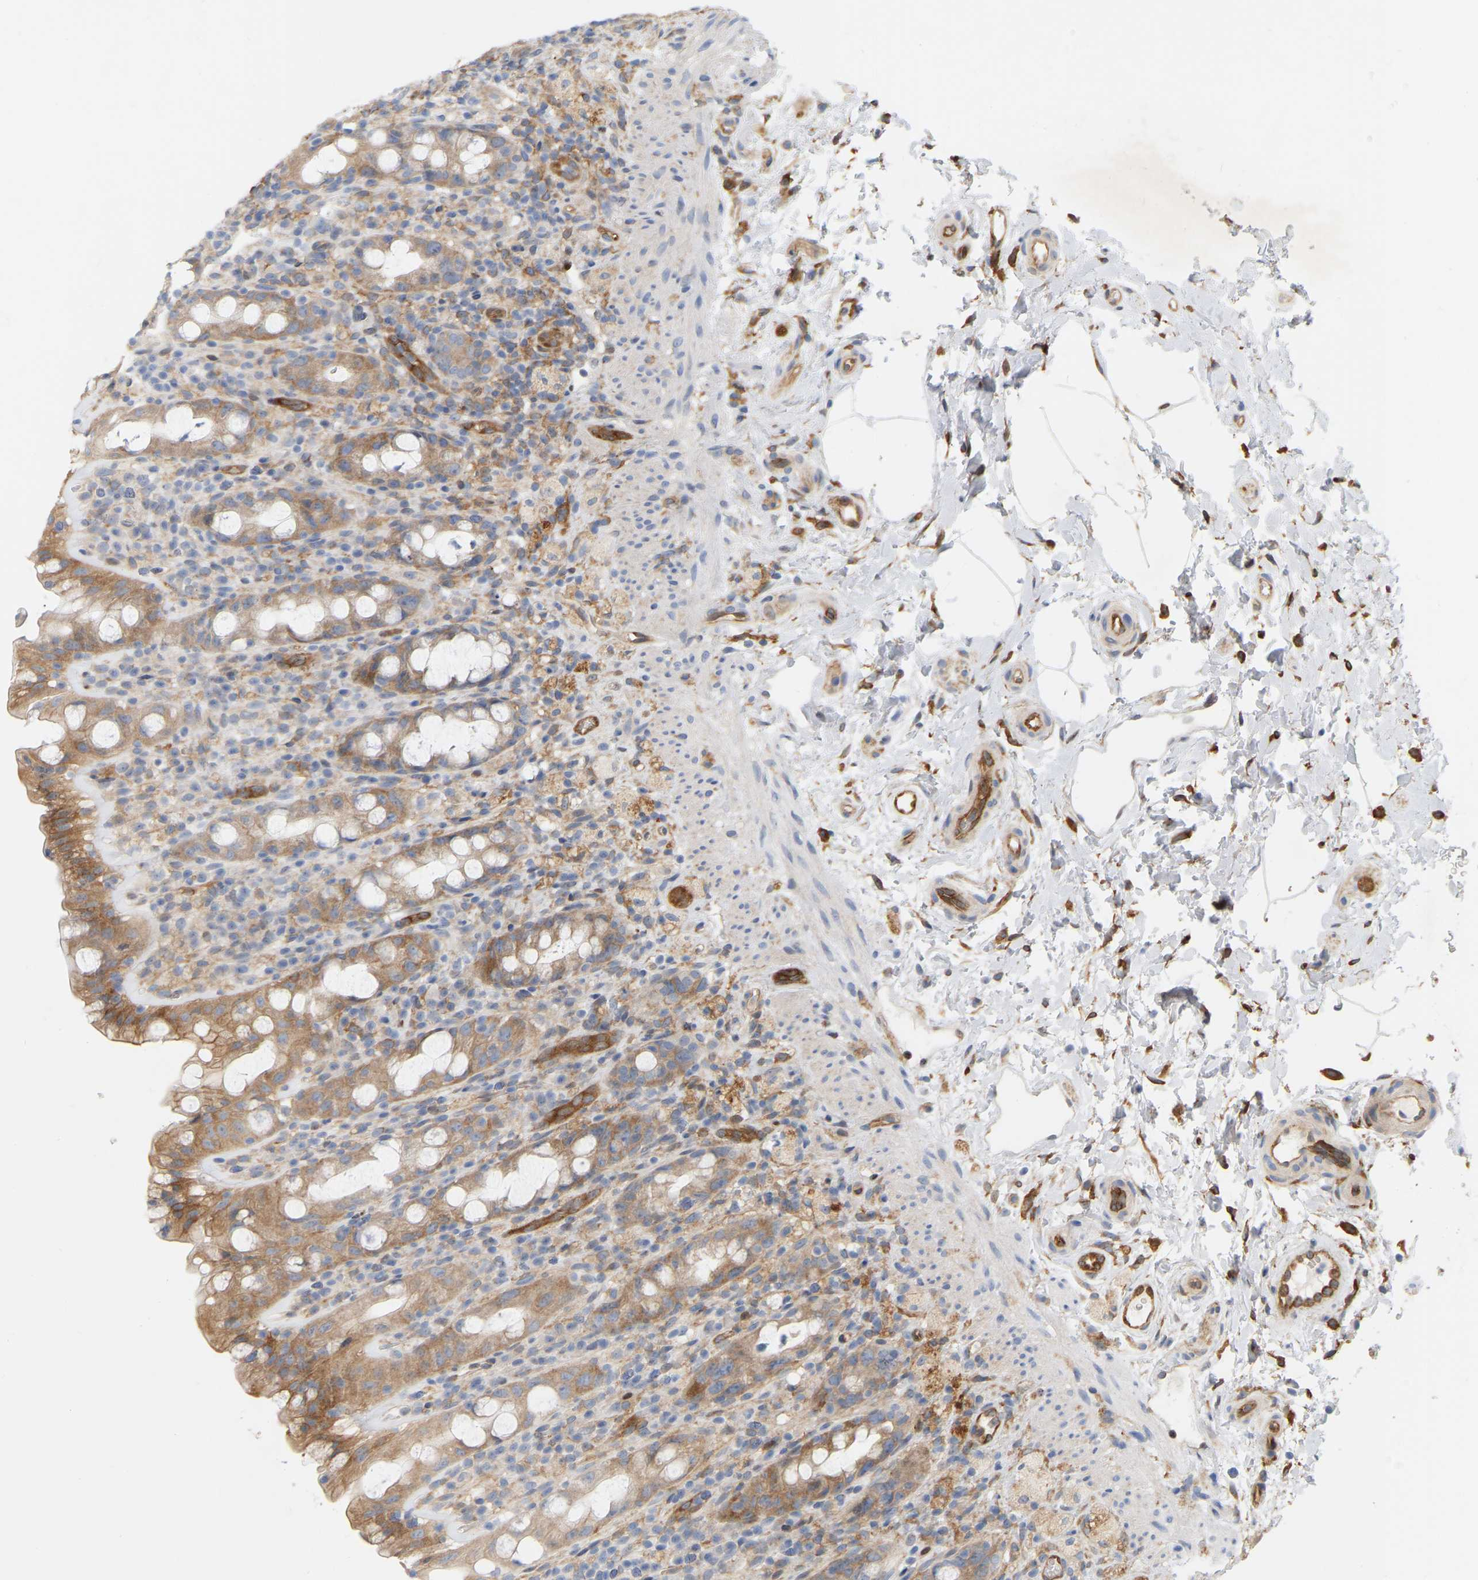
{"staining": {"intensity": "strong", "quantity": "25%-75%", "location": "cytoplasmic/membranous"}, "tissue": "rectum", "cell_type": "Glandular cells", "image_type": "normal", "snomed": [{"axis": "morphology", "description": "Normal tissue, NOS"}, {"axis": "topography", "description": "Rectum"}], "caption": "Immunohistochemical staining of benign human rectum shows strong cytoplasmic/membranous protein expression in about 25%-75% of glandular cells.", "gene": "RAPH1", "patient": {"sex": "male", "age": 44}}